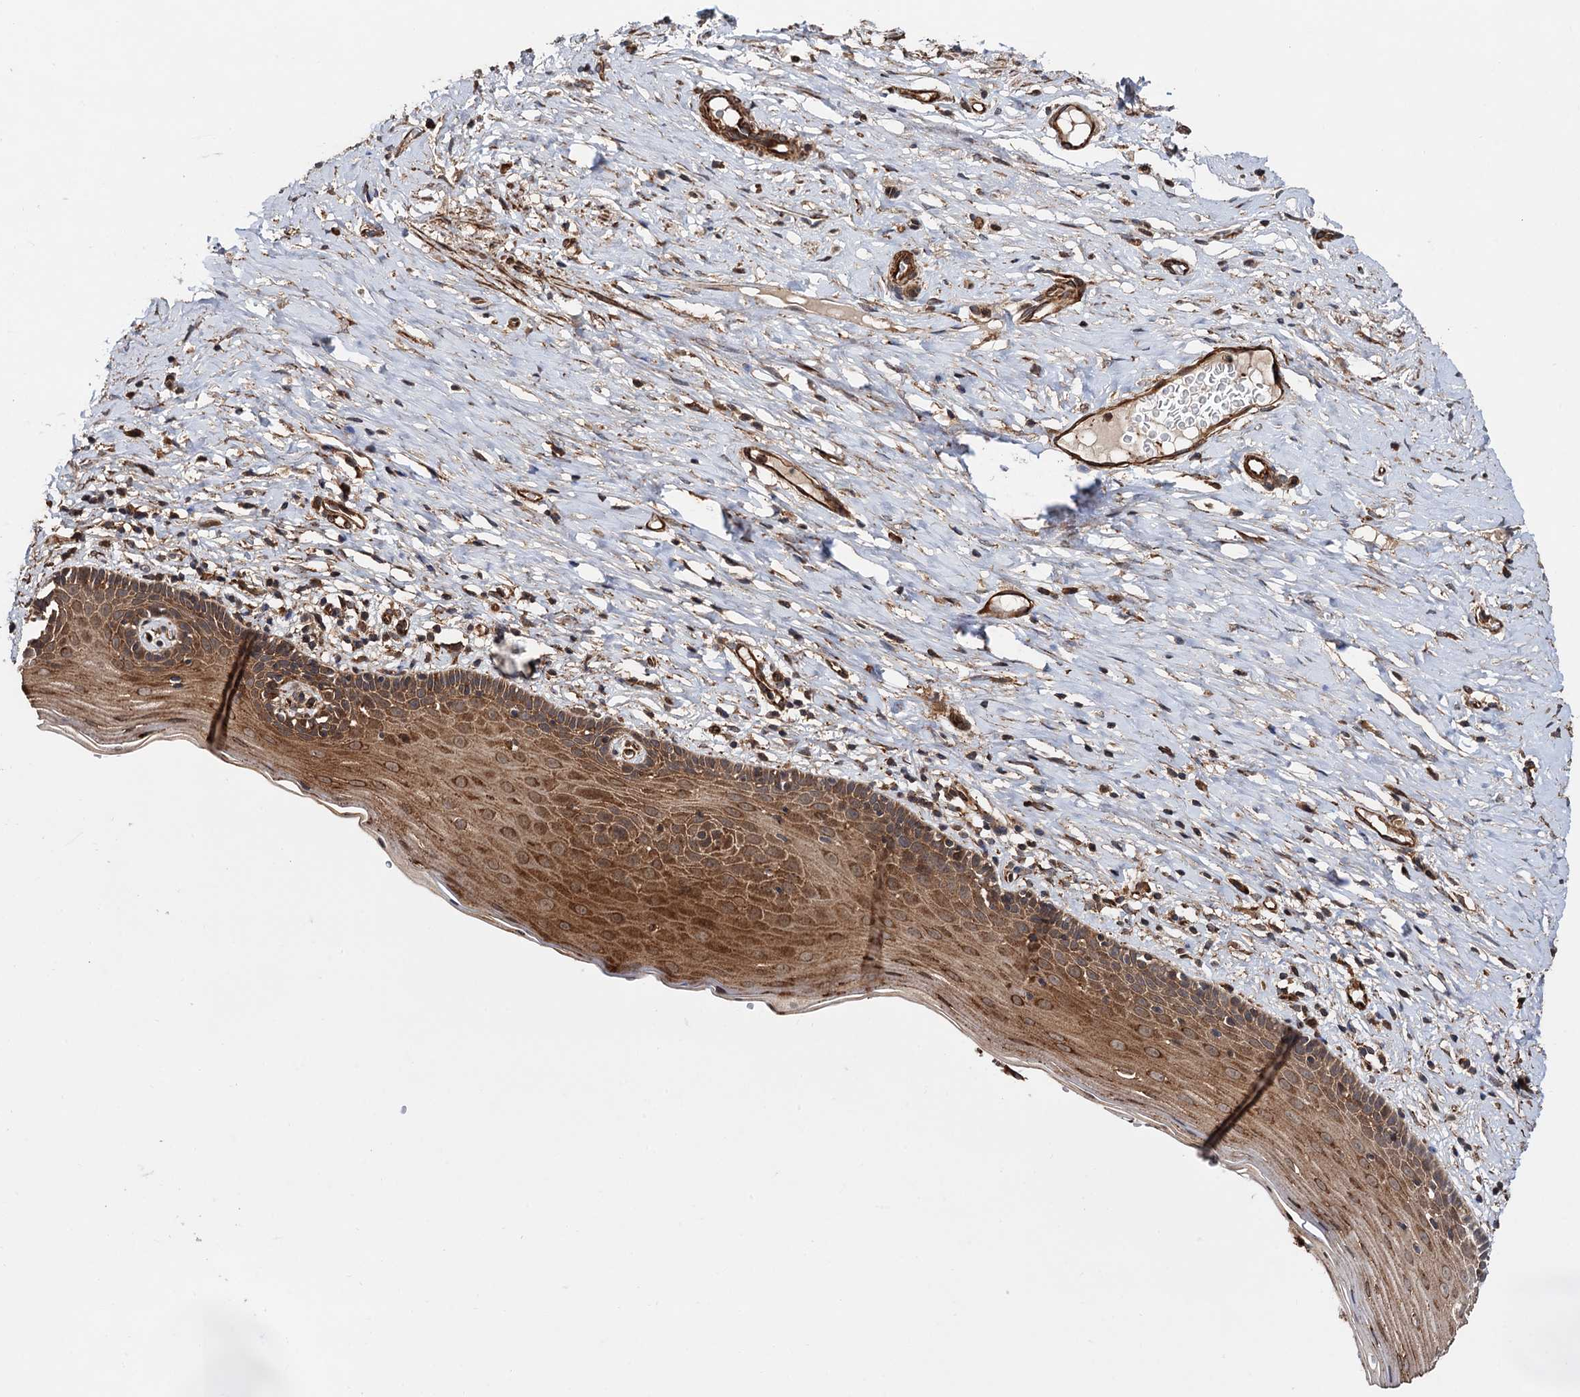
{"staining": {"intensity": "moderate", "quantity": ">75%", "location": "cytoplasmic/membranous"}, "tissue": "cervix", "cell_type": "Glandular cells", "image_type": "normal", "snomed": [{"axis": "morphology", "description": "Normal tissue, NOS"}, {"axis": "topography", "description": "Cervix"}], "caption": "Cervix stained for a protein (brown) reveals moderate cytoplasmic/membranous positive positivity in approximately >75% of glandular cells.", "gene": "ATP8B4", "patient": {"sex": "female", "age": 42}}